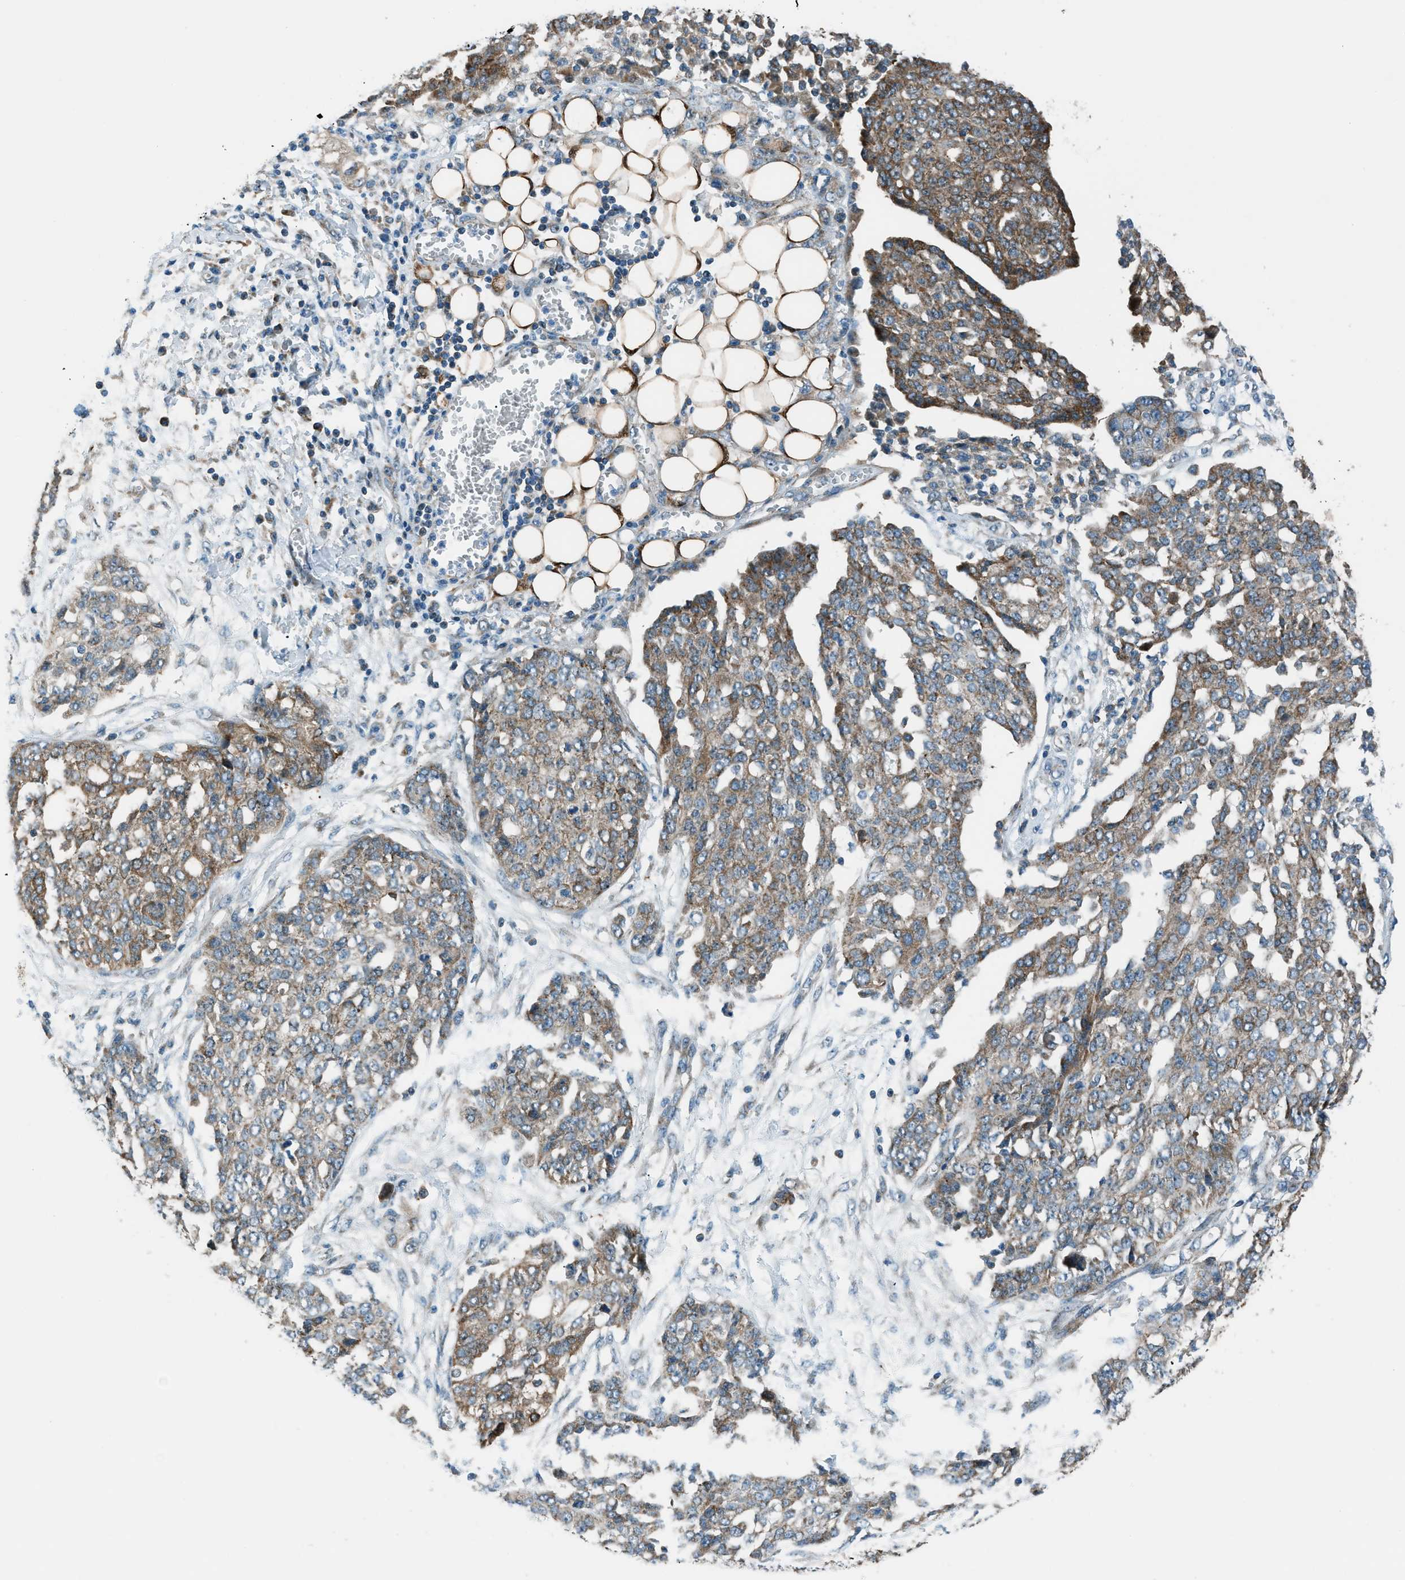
{"staining": {"intensity": "weak", "quantity": "25%-75%", "location": "cytoplasmic/membranous"}, "tissue": "ovarian cancer", "cell_type": "Tumor cells", "image_type": "cancer", "snomed": [{"axis": "morphology", "description": "Cystadenocarcinoma, serous, NOS"}, {"axis": "topography", "description": "Soft tissue"}, {"axis": "topography", "description": "Ovary"}], "caption": "High-power microscopy captured an immunohistochemistry image of serous cystadenocarcinoma (ovarian), revealing weak cytoplasmic/membranous staining in approximately 25%-75% of tumor cells. The protein of interest is shown in brown color, while the nuclei are stained blue.", "gene": "PIGG", "patient": {"sex": "female", "age": 57}}